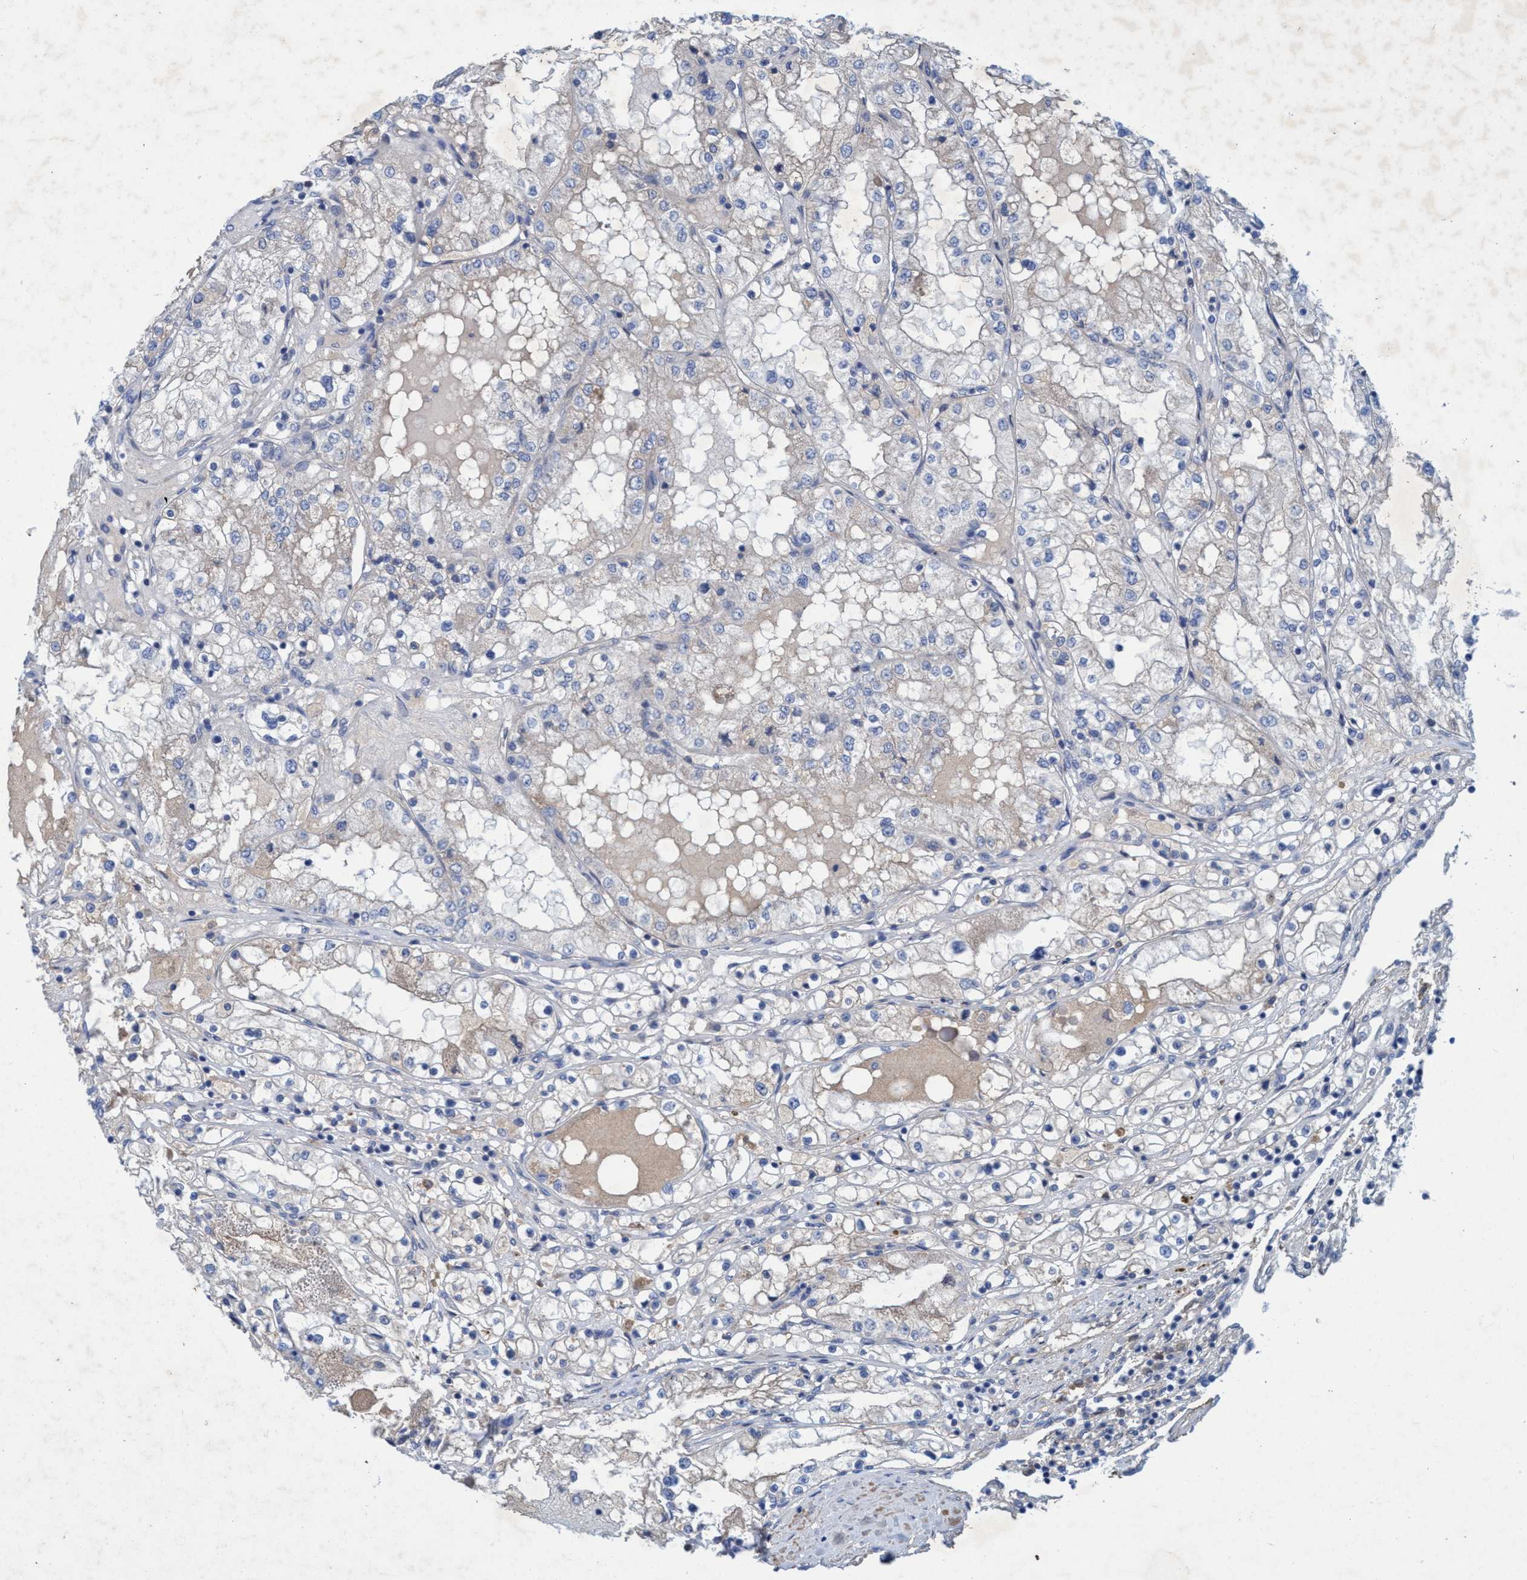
{"staining": {"intensity": "weak", "quantity": "25%-75%", "location": "cytoplasmic/membranous"}, "tissue": "renal cancer", "cell_type": "Tumor cells", "image_type": "cancer", "snomed": [{"axis": "morphology", "description": "Adenocarcinoma, NOS"}, {"axis": "topography", "description": "Kidney"}], "caption": "The image exhibits staining of adenocarcinoma (renal), revealing weak cytoplasmic/membranous protein staining (brown color) within tumor cells.", "gene": "GULP1", "patient": {"sex": "male", "age": 68}}